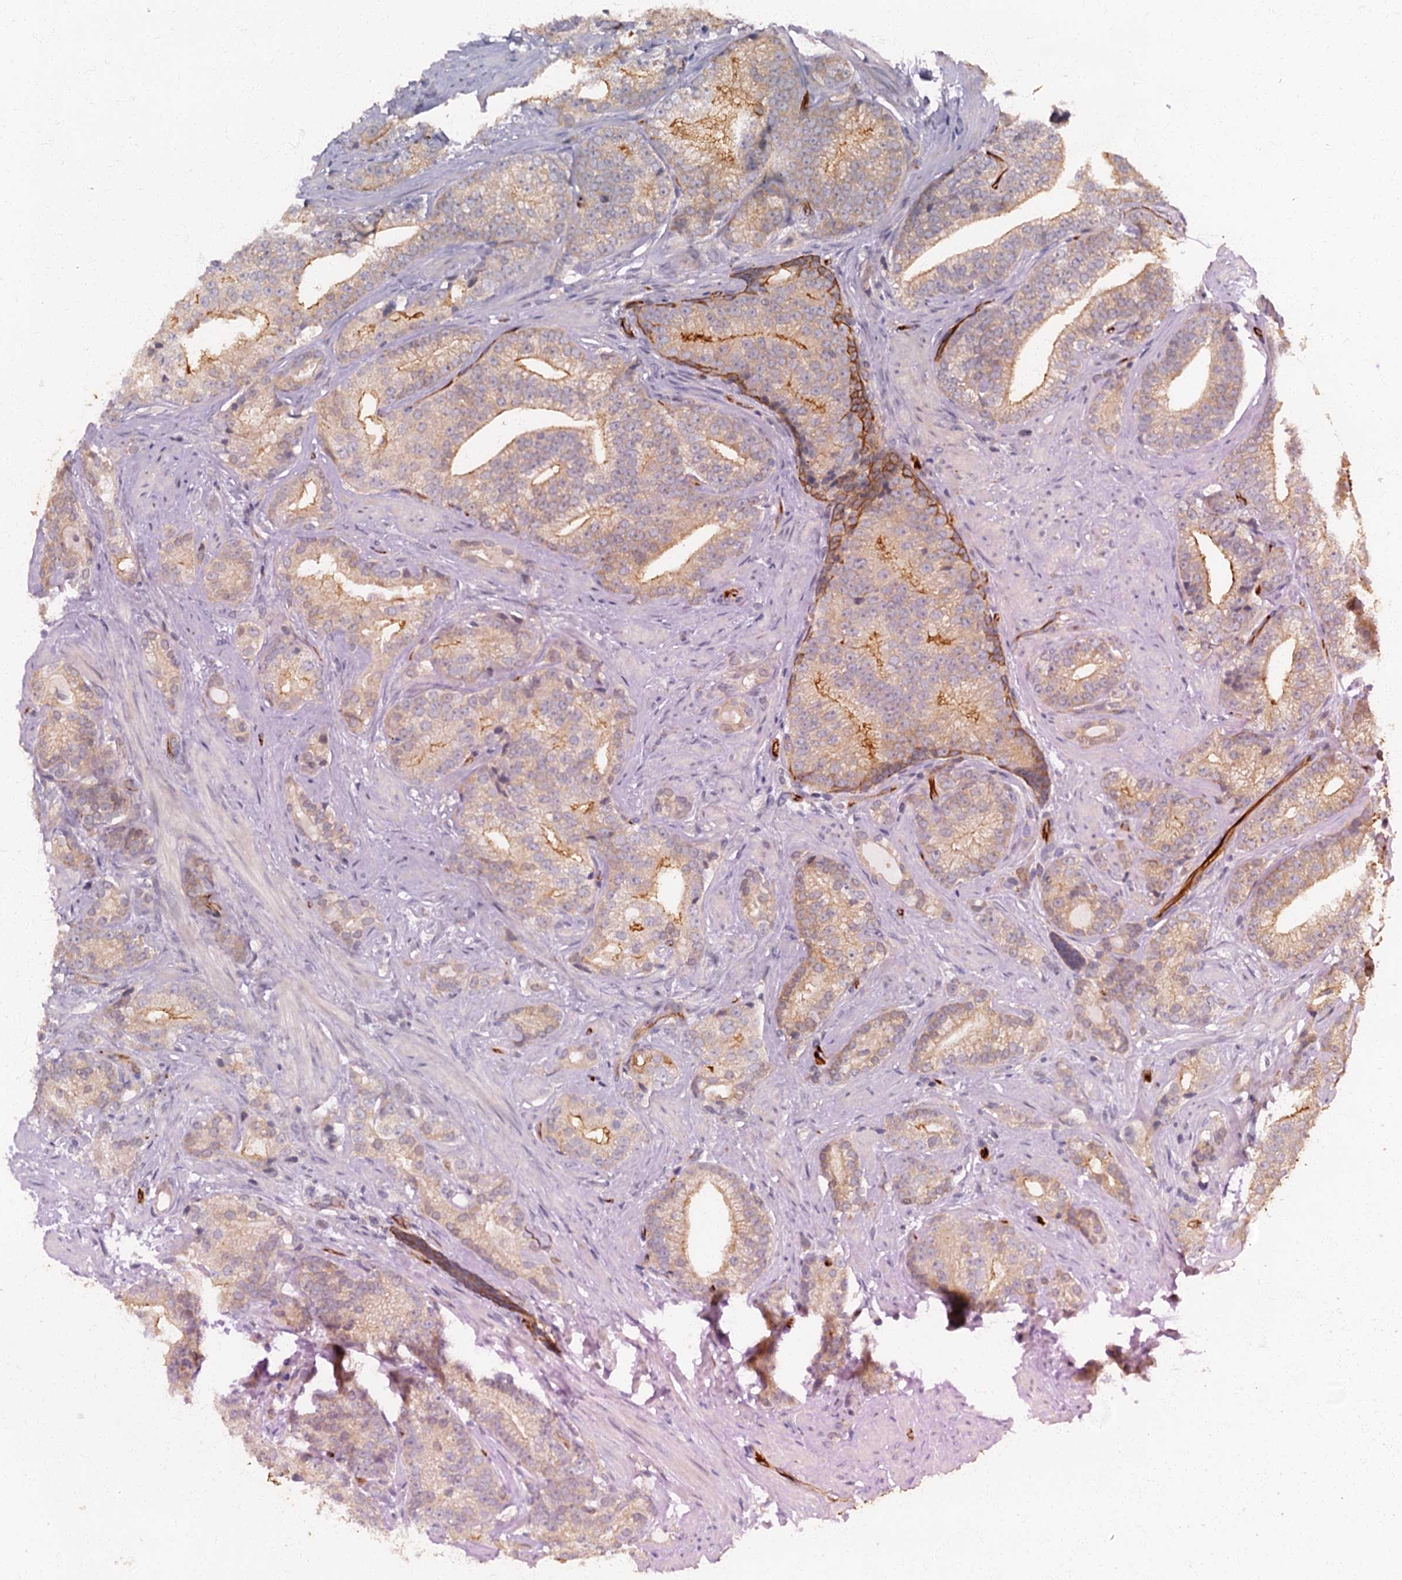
{"staining": {"intensity": "weak", "quantity": ">75%", "location": "cytoplasmic/membranous"}, "tissue": "prostate cancer", "cell_type": "Tumor cells", "image_type": "cancer", "snomed": [{"axis": "morphology", "description": "Adenocarcinoma, Low grade"}, {"axis": "topography", "description": "Prostate"}], "caption": "IHC of prostate adenocarcinoma (low-grade) displays low levels of weak cytoplasmic/membranous staining in about >75% of tumor cells.", "gene": "ARL11", "patient": {"sex": "male", "age": 71}}